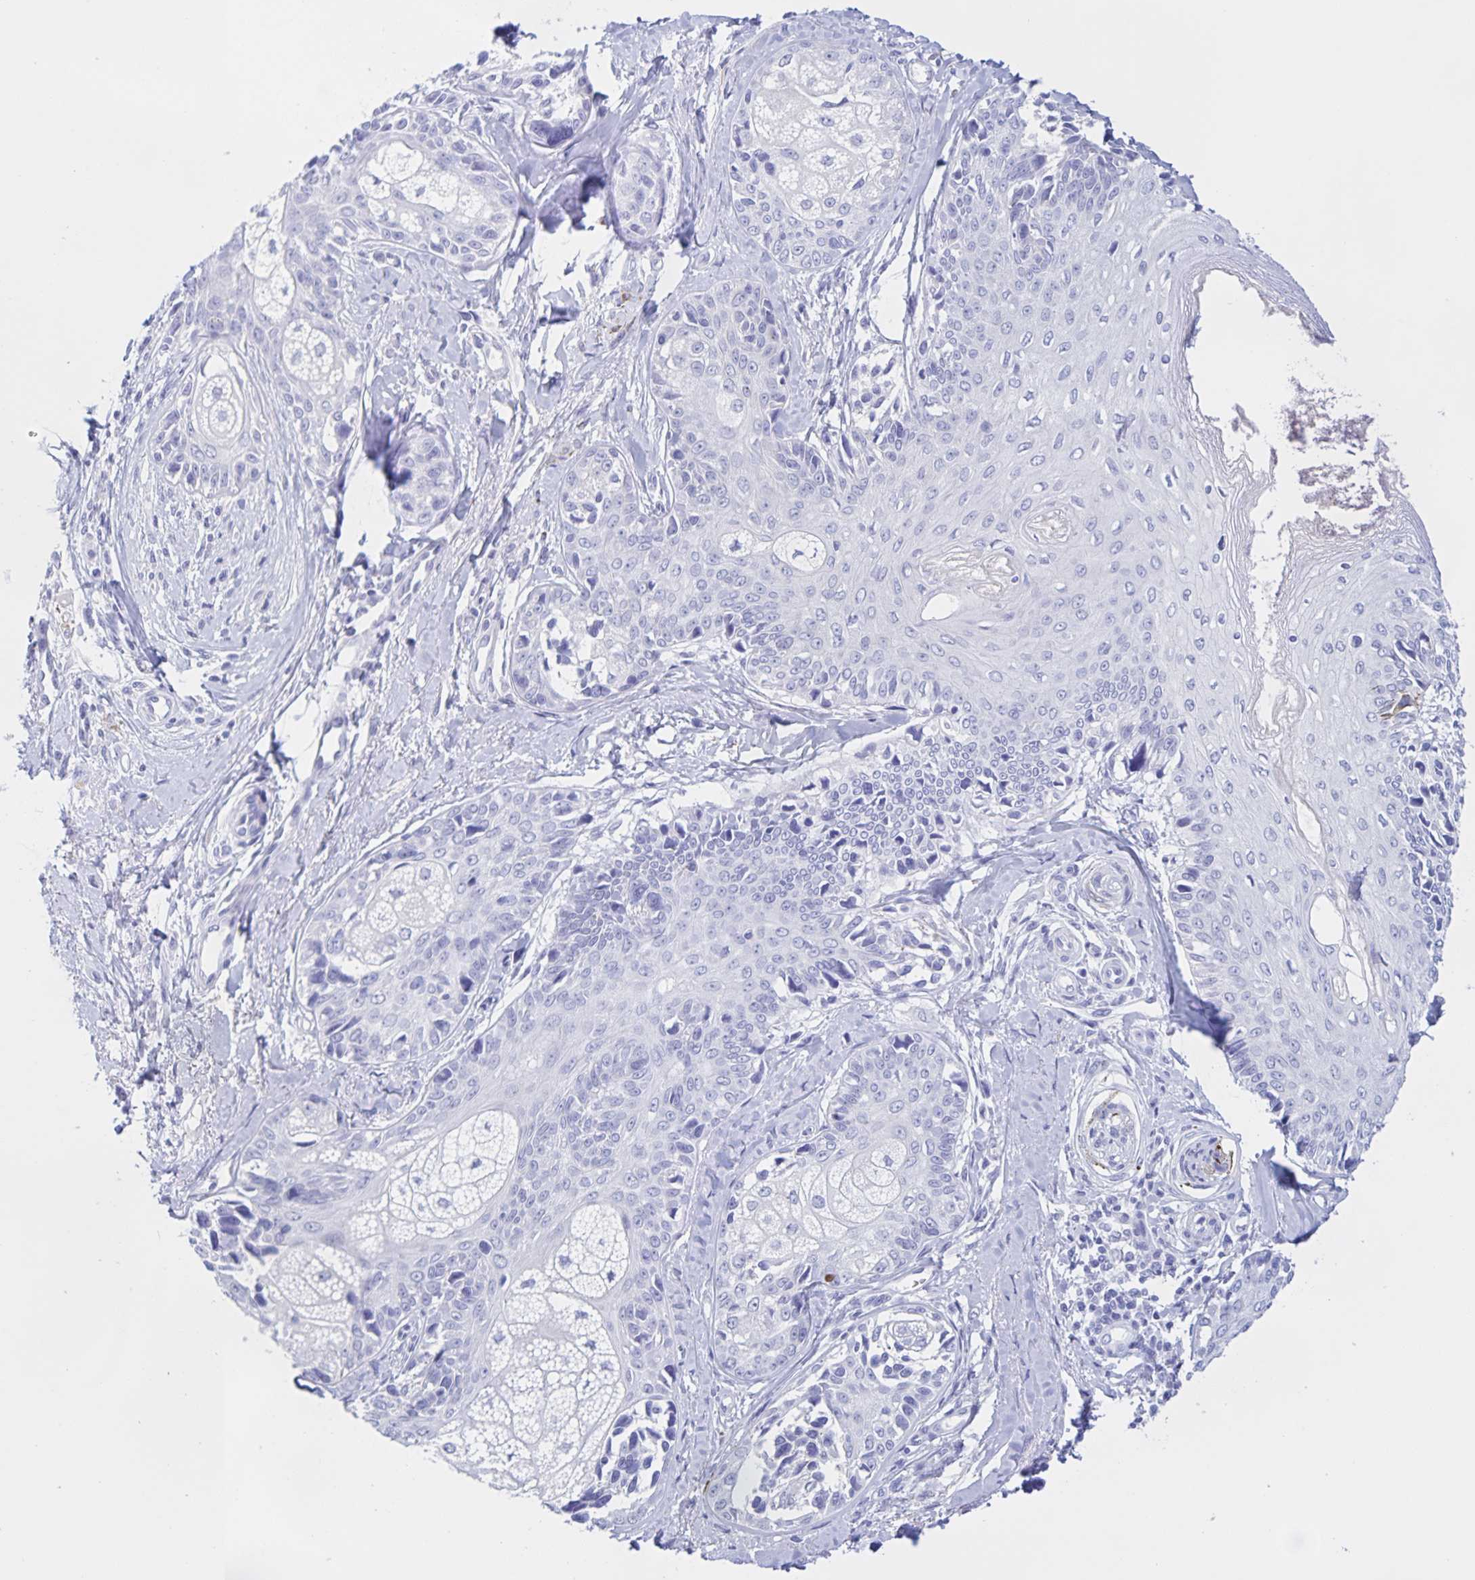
{"staining": {"intensity": "negative", "quantity": "none", "location": "none"}, "tissue": "melanoma", "cell_type": "Tumor cells", "image_type": "cancer", "snomed": [{"axis": "morphology", "description": "Malignant melanoma, NOS"}, {"axis": "topography", "description": "Skin"}], "caption": "DAB immunohistochemical staining of human malignant melanoma reveals no significant expression in tumor cells. (Stains: DAB immunohistochemistry with hematoxylin counter stain, Microscopy: brightfield microscopy at high magnification).", "gene": "CATSPER4", "patient": {"sex": "female", "age": 86}}